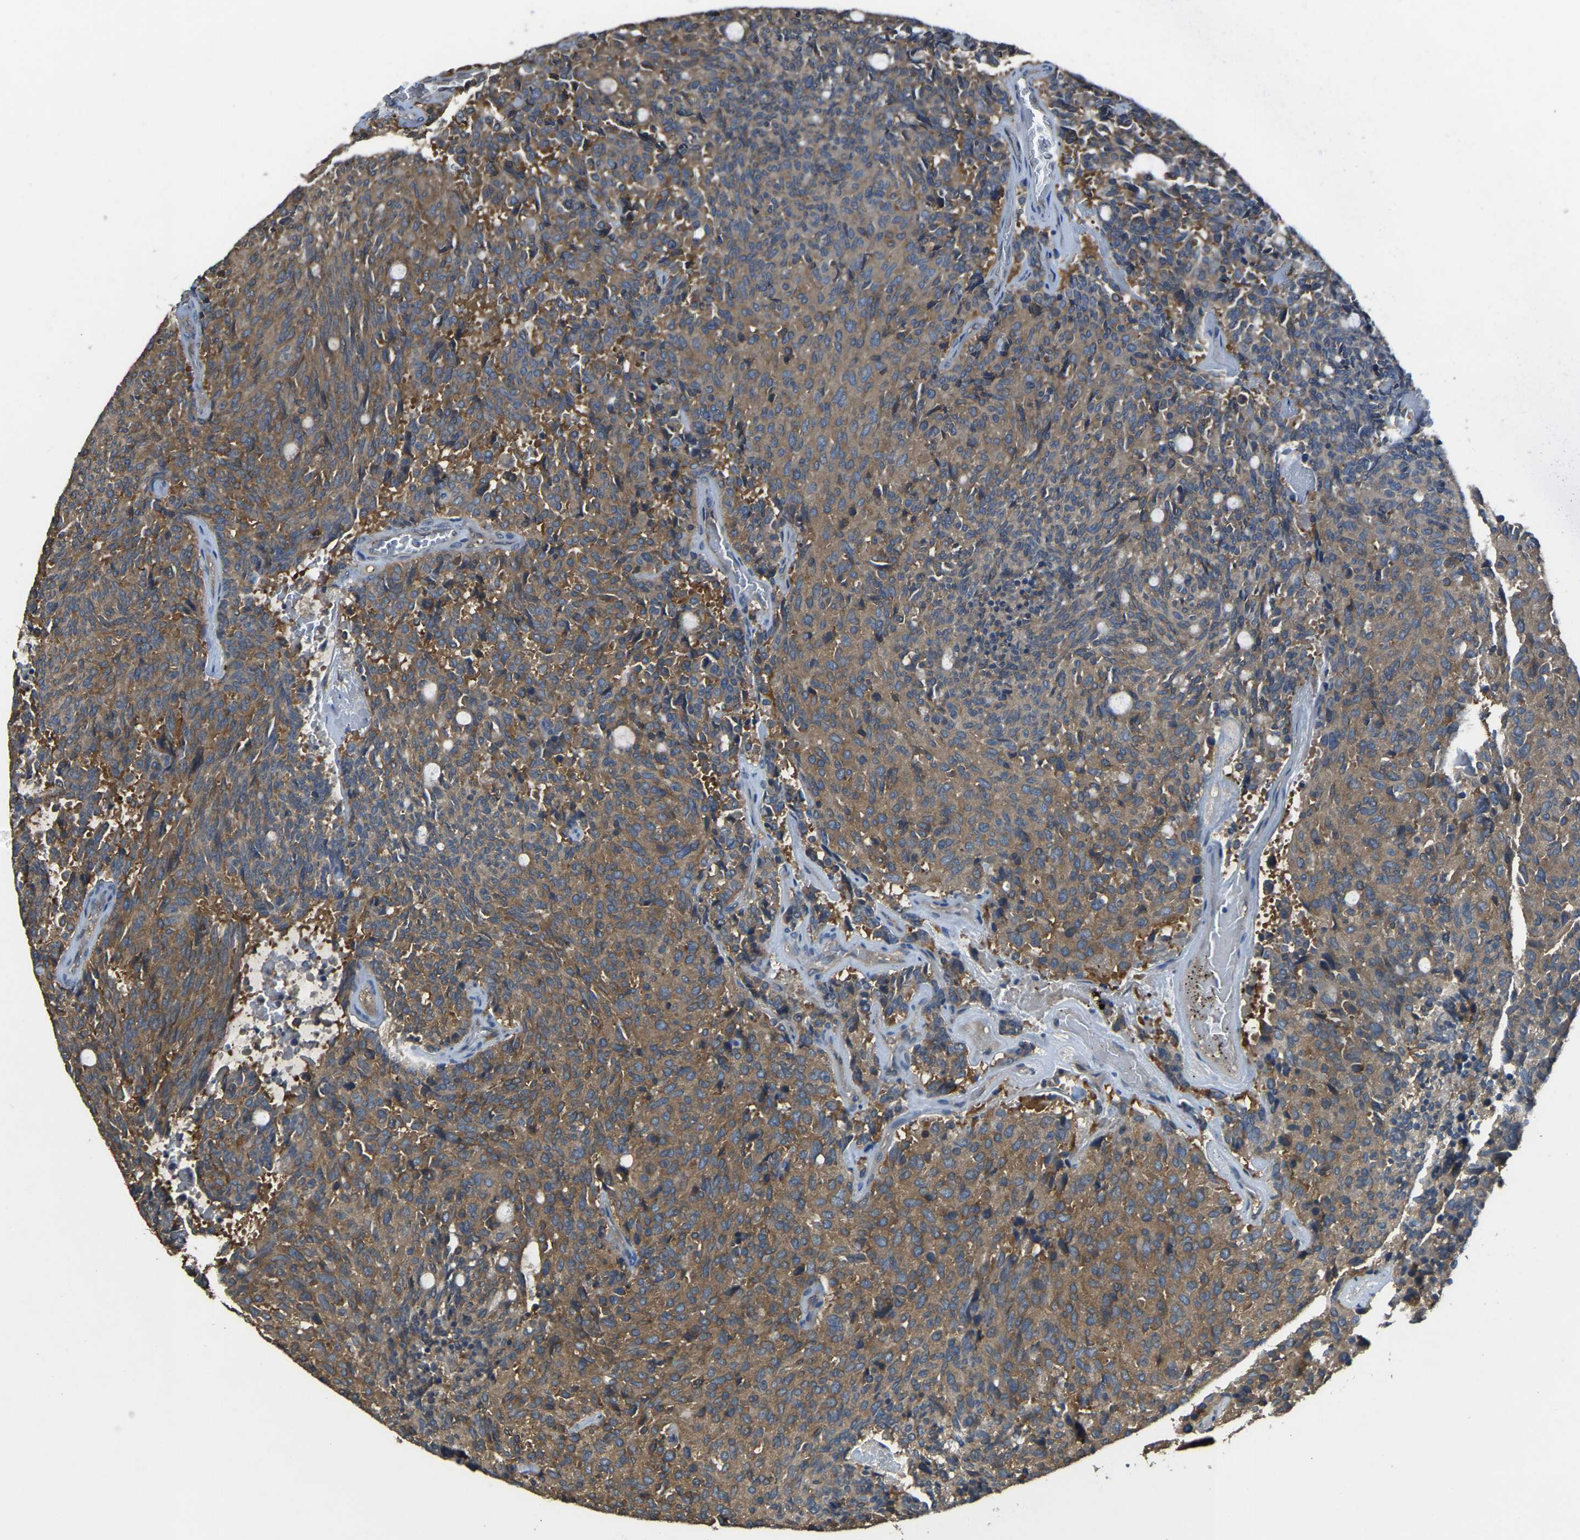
{"staining": {"intensity": "moderate", "quantity": ">75%", "location": "cytoplasmic/membranous"}, "tissue": "carcinoid", "cell_type": "Tumor cells", "image_type": "cancer", "snomed": [{"axis": "morphology", "description": "Carcinoid, malignant, NOS"}, {"axis": "topography", "description": "Pancreas"}], "caption": "Brown immunohistochemical staining in carcinoid displays moderate cytoplasmic/membranous expression in approximately >75% of tumor cells.", "gene": "AIMP1", "patient": {"sex": "female", "age": 54}}